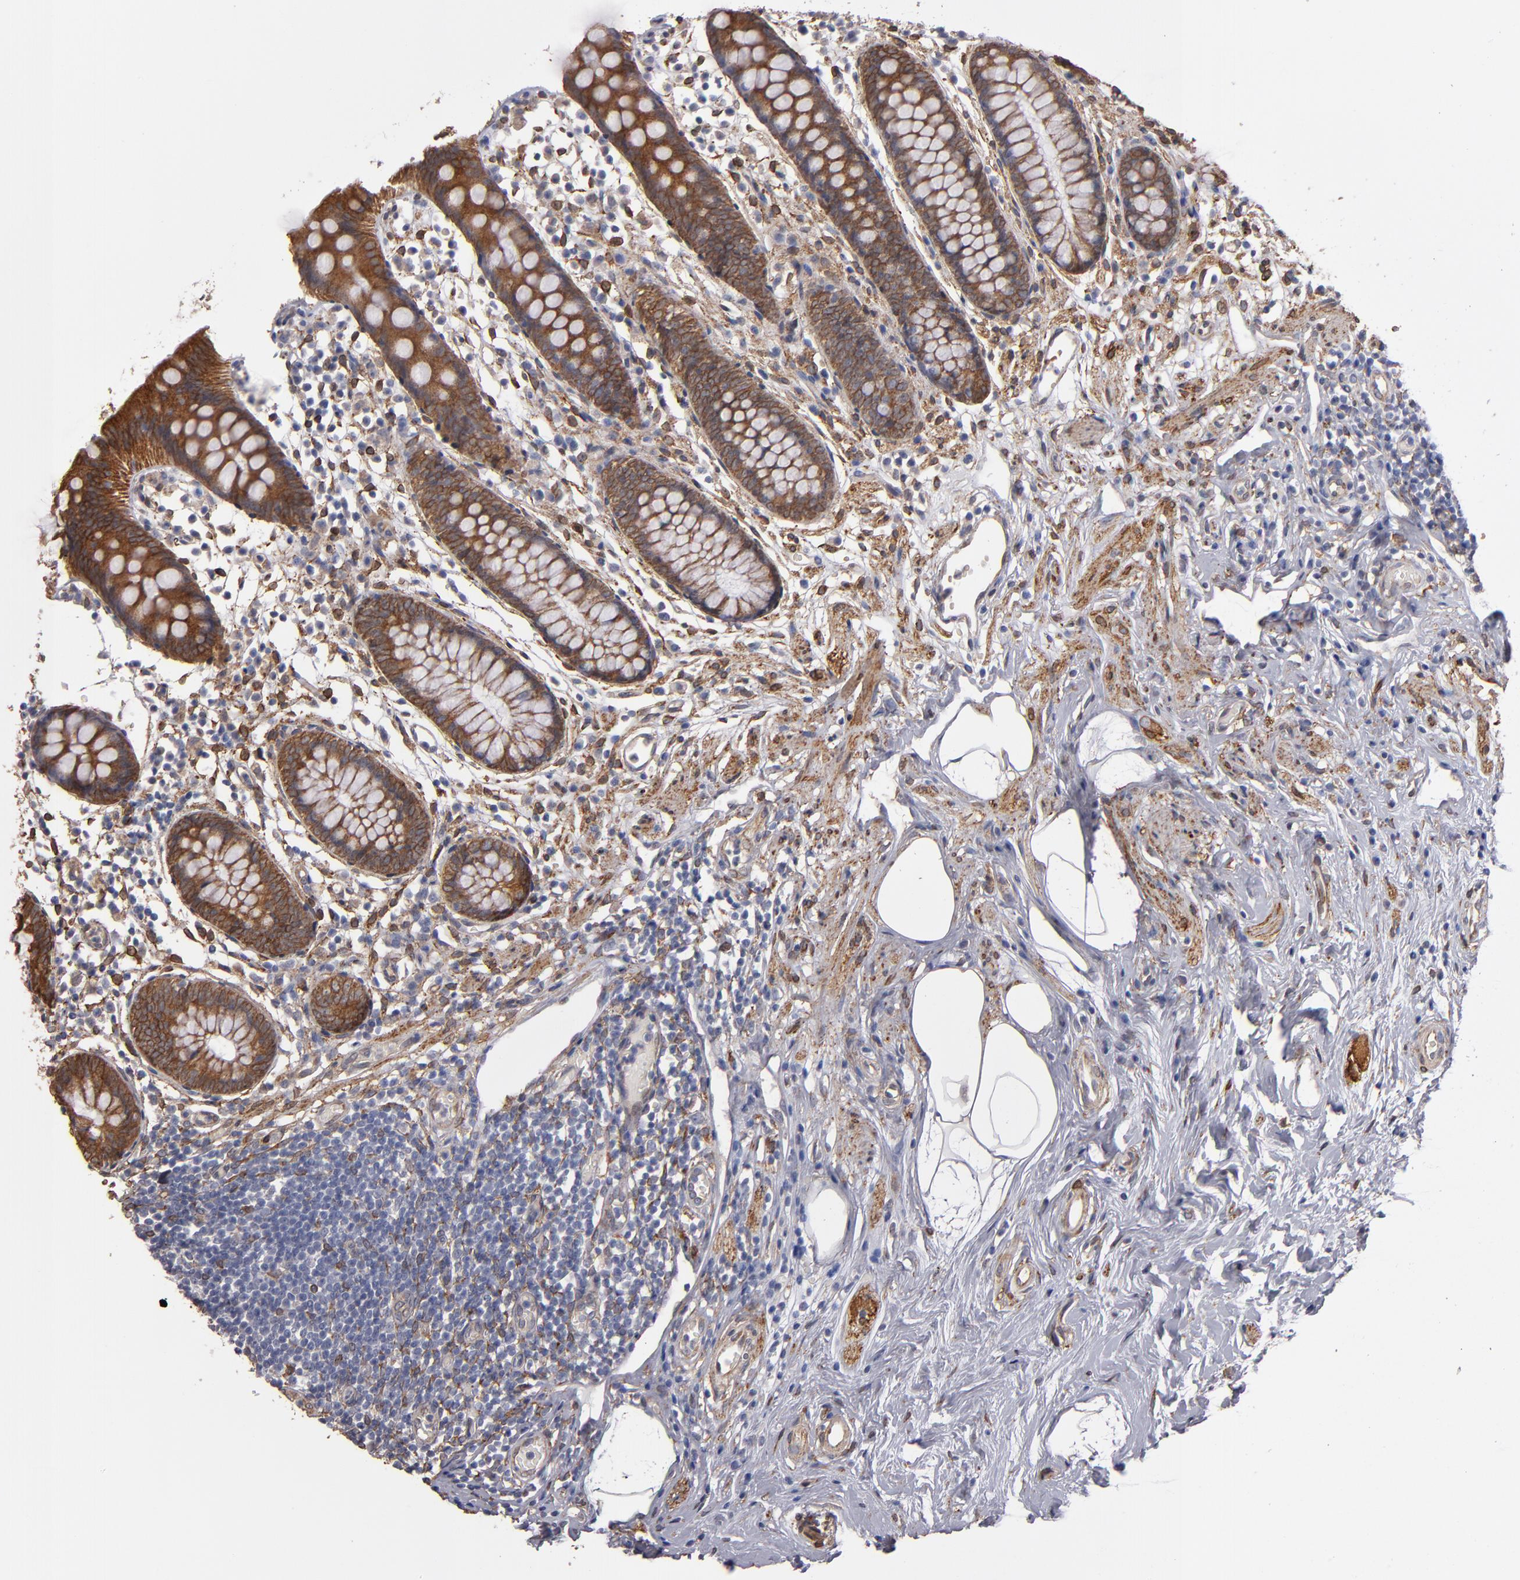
{"staining": {"intensity": "moderate", "quantity": ">75%", "location": "cytoplasmic/membranous"}, "tissue": "appendix", "cell_type": "Glandular cells", "image_type": "normal", "snomed": [{"axis": "morphology", "description": "Normal tissue, NOS"}, {"axis": "topography", "description": "Appendix"}], "caption": "Glandular cells reveal medium levels of moderate cytoplasmic/membranous expression in approximately >75% of cells in benign human appendix. The staining was performed using DAB, with brown indicating positive protein expression. Nuclei are stained blue with hematoxylin.", "gene": "PGRMC1", "patient": {"sex": "male", "age": 38}}